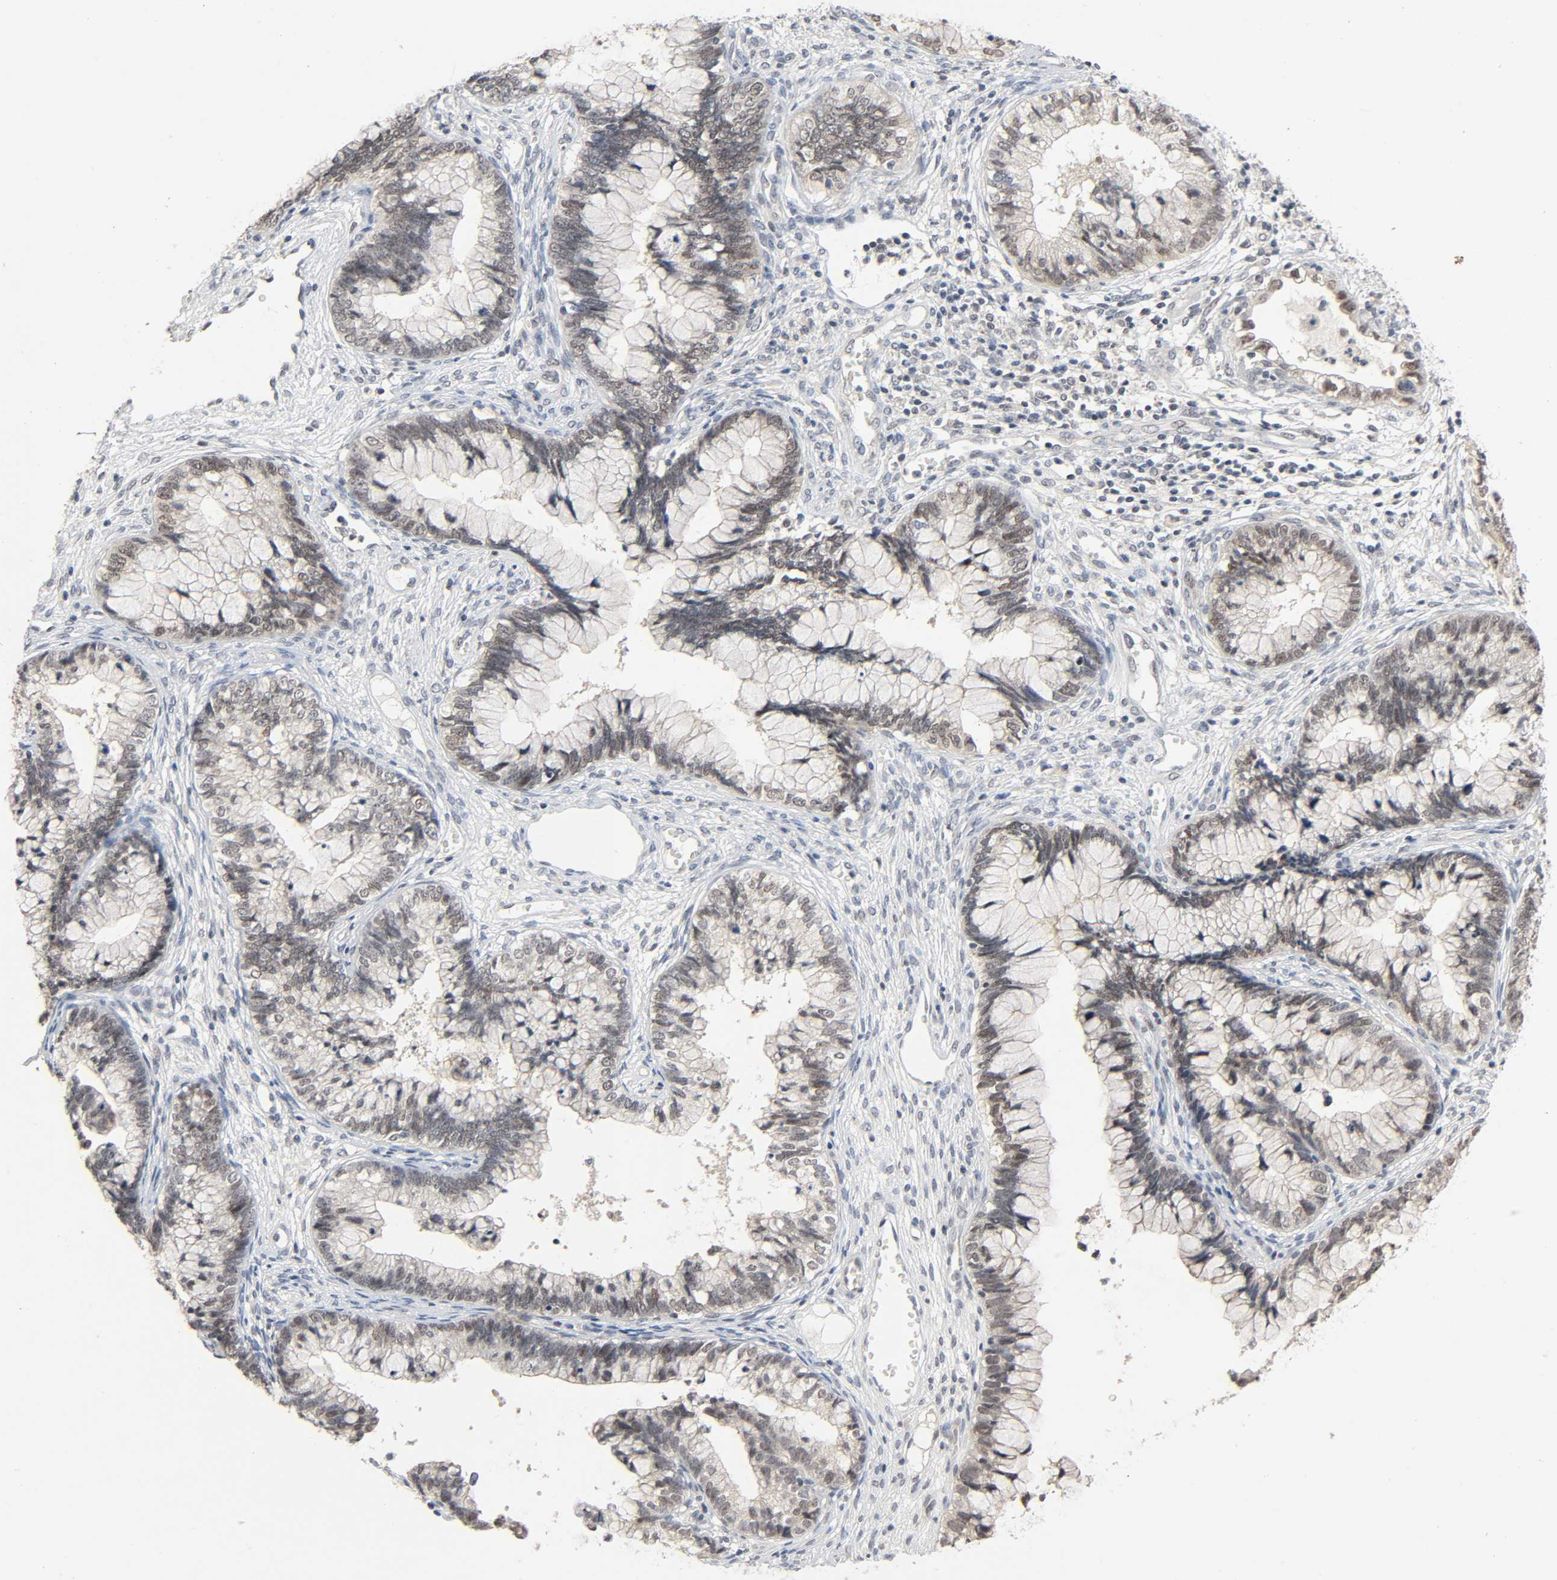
{"staining": {"intensity": "weak", "quantity": "25%-75%", "location": "nuclear"}, "tissue": "cervical cancer", "cell_type": "Tumor cells", "image_type": "cancer", "snomed": [{"axis": "morphology", "description": "Adenocarcinoma, NOS"}, {"axis": "topography", "description": "Cervix"}], "caption": "Tumor cells exhibit low levels of weak nuclear staining in approximately 25%-75% of cells in human adenocarcinoma (cervical). (Stains: DAB (3,3'-diaminobenzidine) in brown, nuclei in blue, Microscopy: brightfield microscopy at high magnification).", "gene": "MAPKAPK5", "patient": {"sex": "female", "age": 44}}